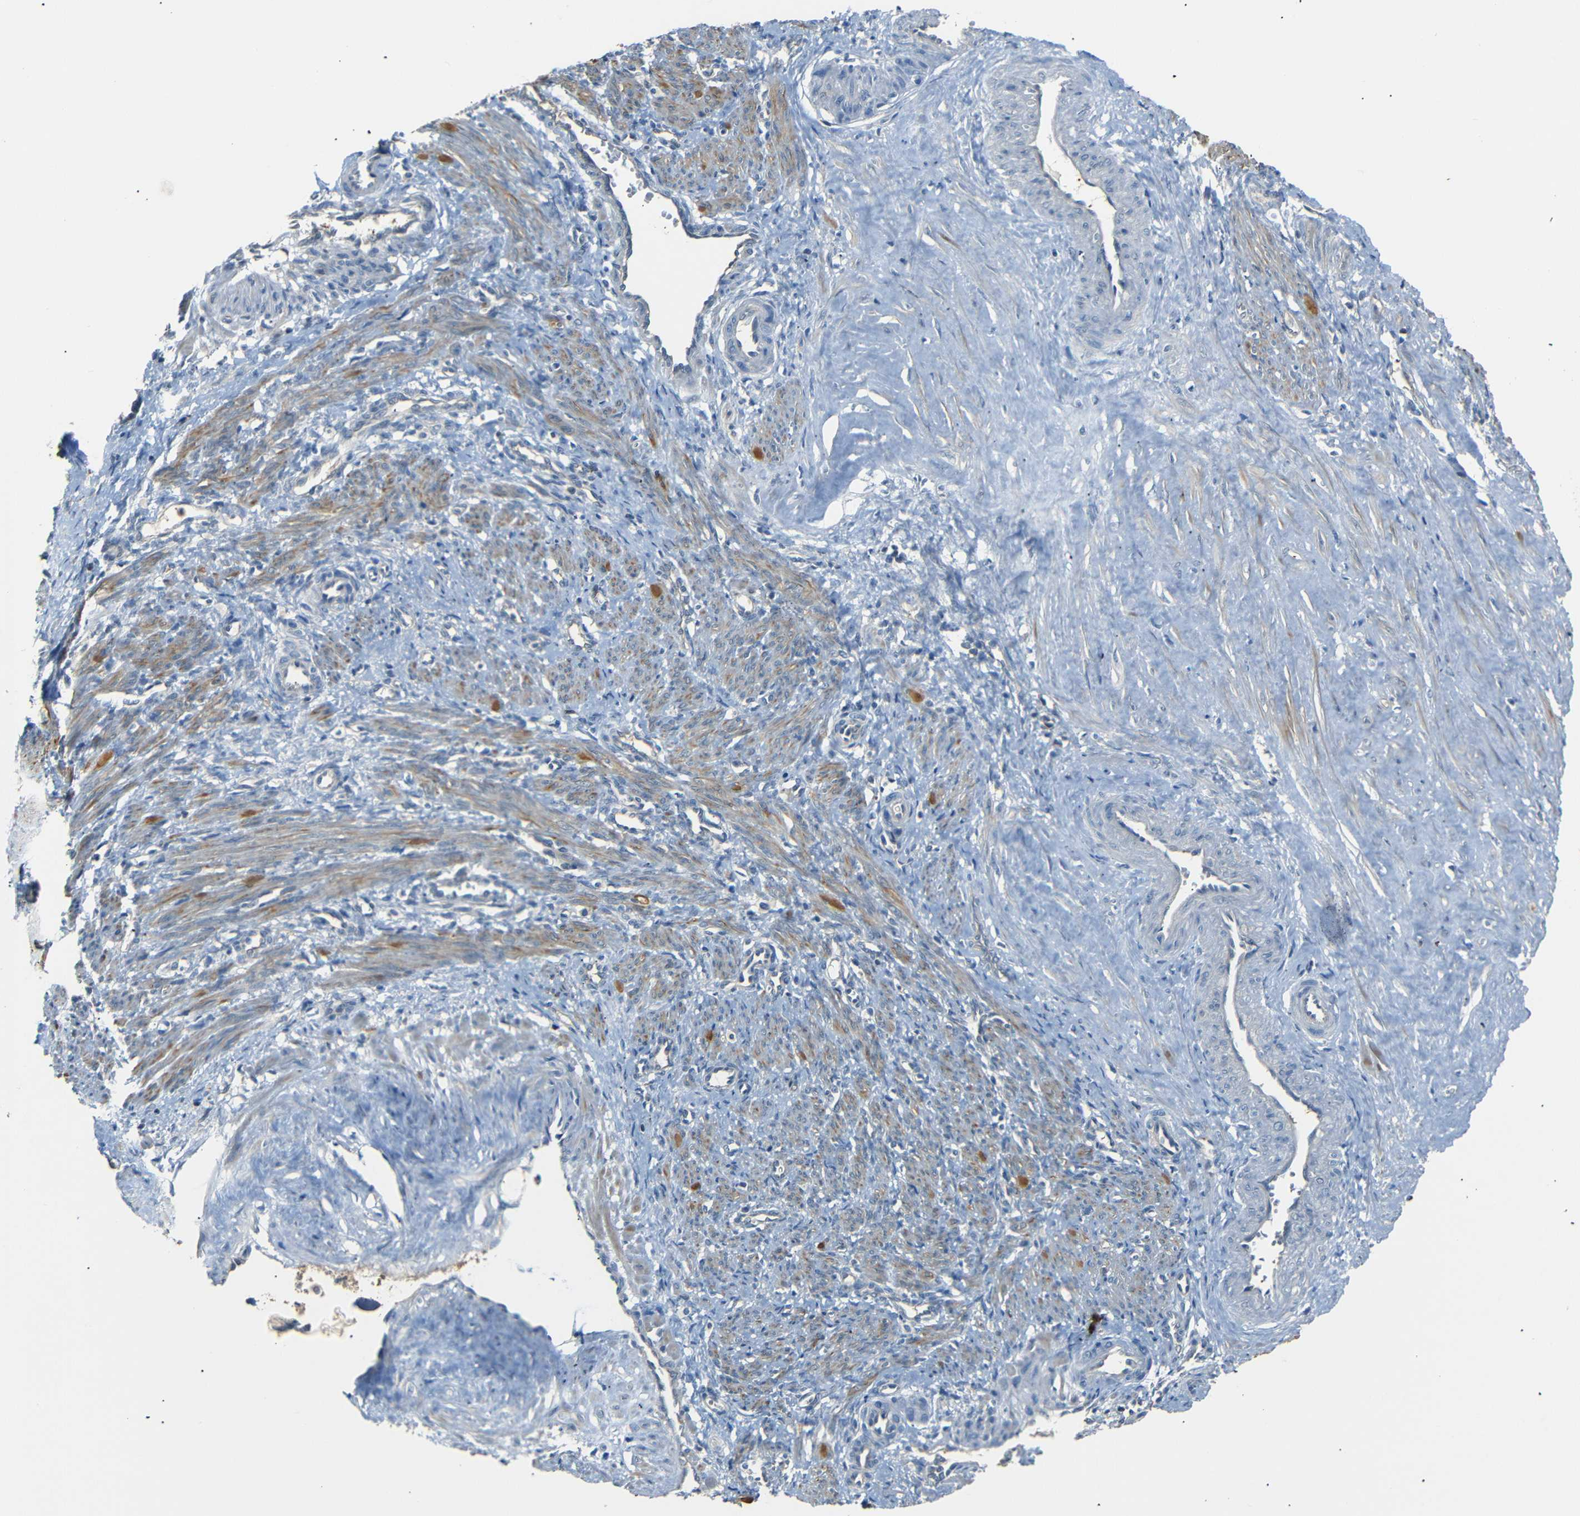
{"staining": {"intensity": "weak", "quantity": "25%-75%", "location": "cytoplasmic/membranous"}, "tissue": "smooth muscle", "cell_type": "Smooth muscle cells", "image_type": "normal", "snomed": [{"axis": "morphology", "description": "Normal tissue, NOS"}, {"axis": "topography", "description": "Endometrium"}], "caption": "A micrograph of smooth muscle stained for a protein reveals weak cytoplasmic/membranous brown staining in smooth muscle cells. The staining is performed using DAB brown chromogen to label protein expression. The nuclei are counter-stained blue using hematoxylin.", "gene": "SFN", "patient": {"sex": "female", "age": 33}}